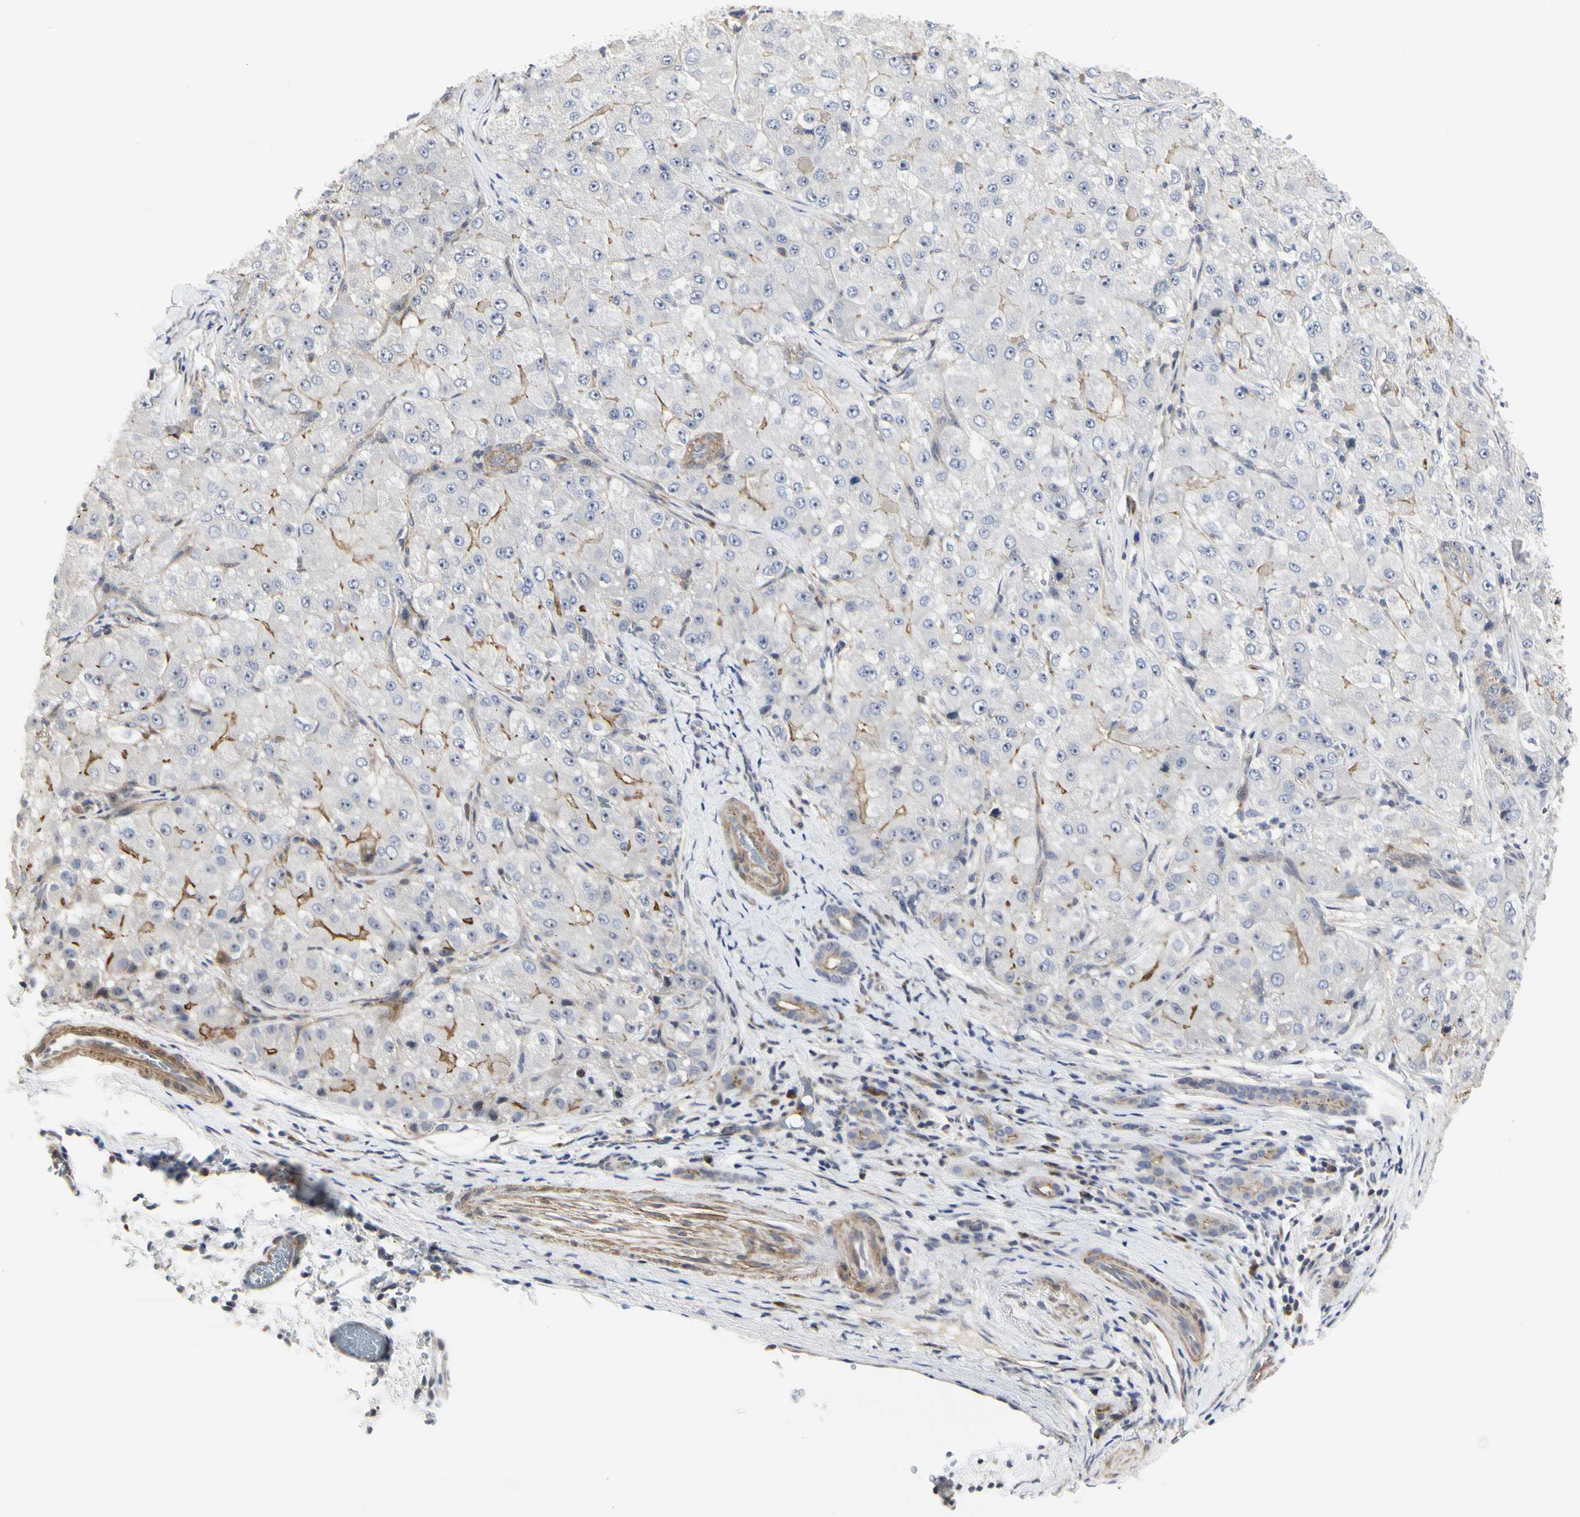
{"staining": {"intensity": "negative", "quantity": "none", "location": "none"}, "tissue": "liver cancer", "cell_type": "Tumor cells", "image_type": "cancer", "snomed": [{"axis": "morphology", "description": "Carcinoma, Hepatocellular, NOS"}, {"axis": "topography", "description": "Liver"}], "caption": "This histopathology image is of liver cancer stained with immunohistochemistry (IHC) to label a protein in brown with the nuclei are counter-stained blue. There is no positivity in tumor cells.", "gene": "SHANK2", "patient": {"sex": "male", "age": 80}}